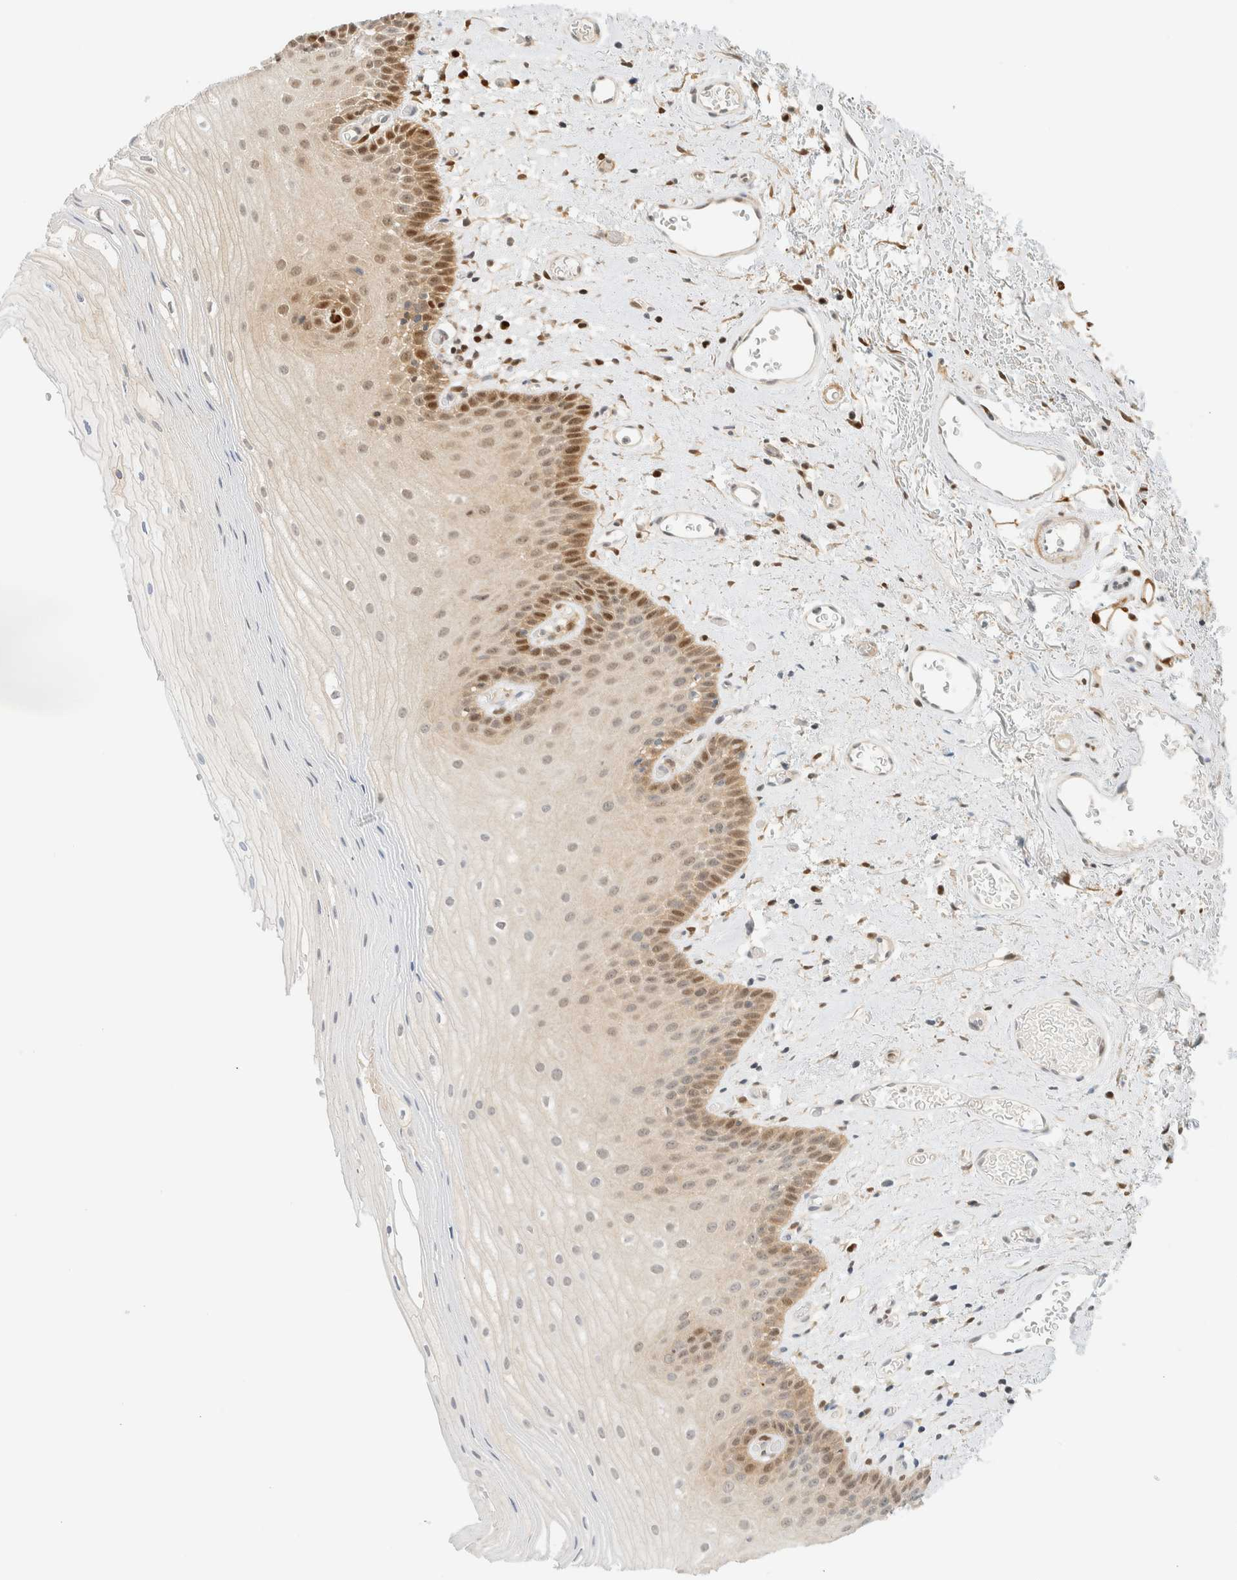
{"staining": {"intensity": "moderate", "quantity": "25%-75%", "location": "cytoplasmic/membranous,nuclear"}, "tissue": "oral mucosa", "cell_type": "Squamous epithelial cells", "image_type": "normal", "snomed": [{"axis": "morphology", "description": "Normal tissue, NOS"}, {"axis": "topography", "description": "Oral tissue"}], "caption": "The histopathology image exhibits a brown stain indicating the presence of a protein in the cytoplasmic/membranous,nuclear of squamous epithelial cells in oral mucosa. (DAB = brown stain, brightfield microscopy at high magnification).", "gene": "ZBTB37", "patient": {"sex": "male", "age": 52}}